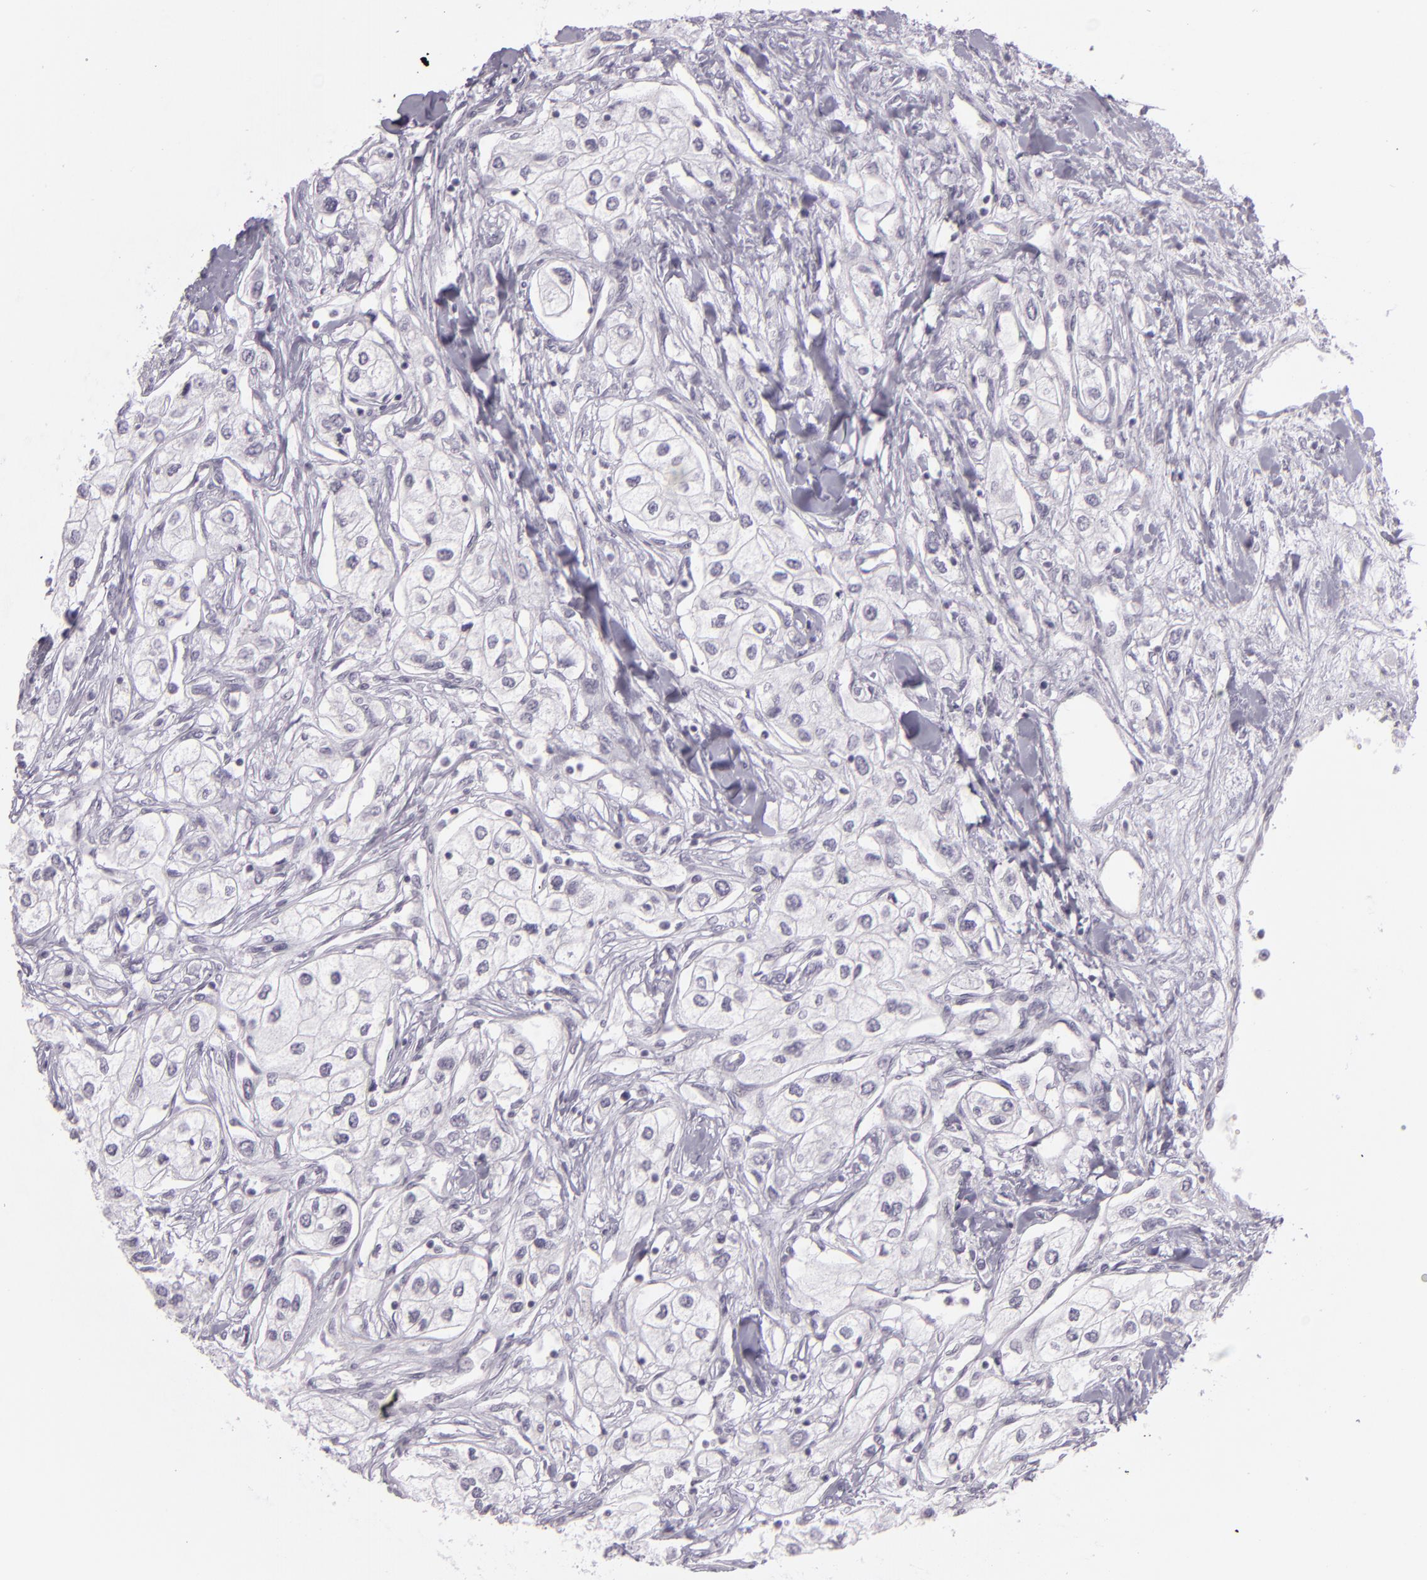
{"staining": {"intensity": "negative", "quantity": "none", "location": "none"}, "tissue": "renal cancer", "cell_type": "Tumor cells", "image_type": "cancer", "snomed": [{"axis": "morphology", "description": "Adenocarcinoma, NOS"}, {"axis": "topography", "description": "Kidney"}], "caption": "This is a micrograph of IHC staining of renal cancer, which shows no staining in tumor cells. (Brightfield microscopy of DAB immunohistochemistry (IHC) at high magnification).", "gene": "MCM3", "patient": {"sex": "male", "age": 57}}